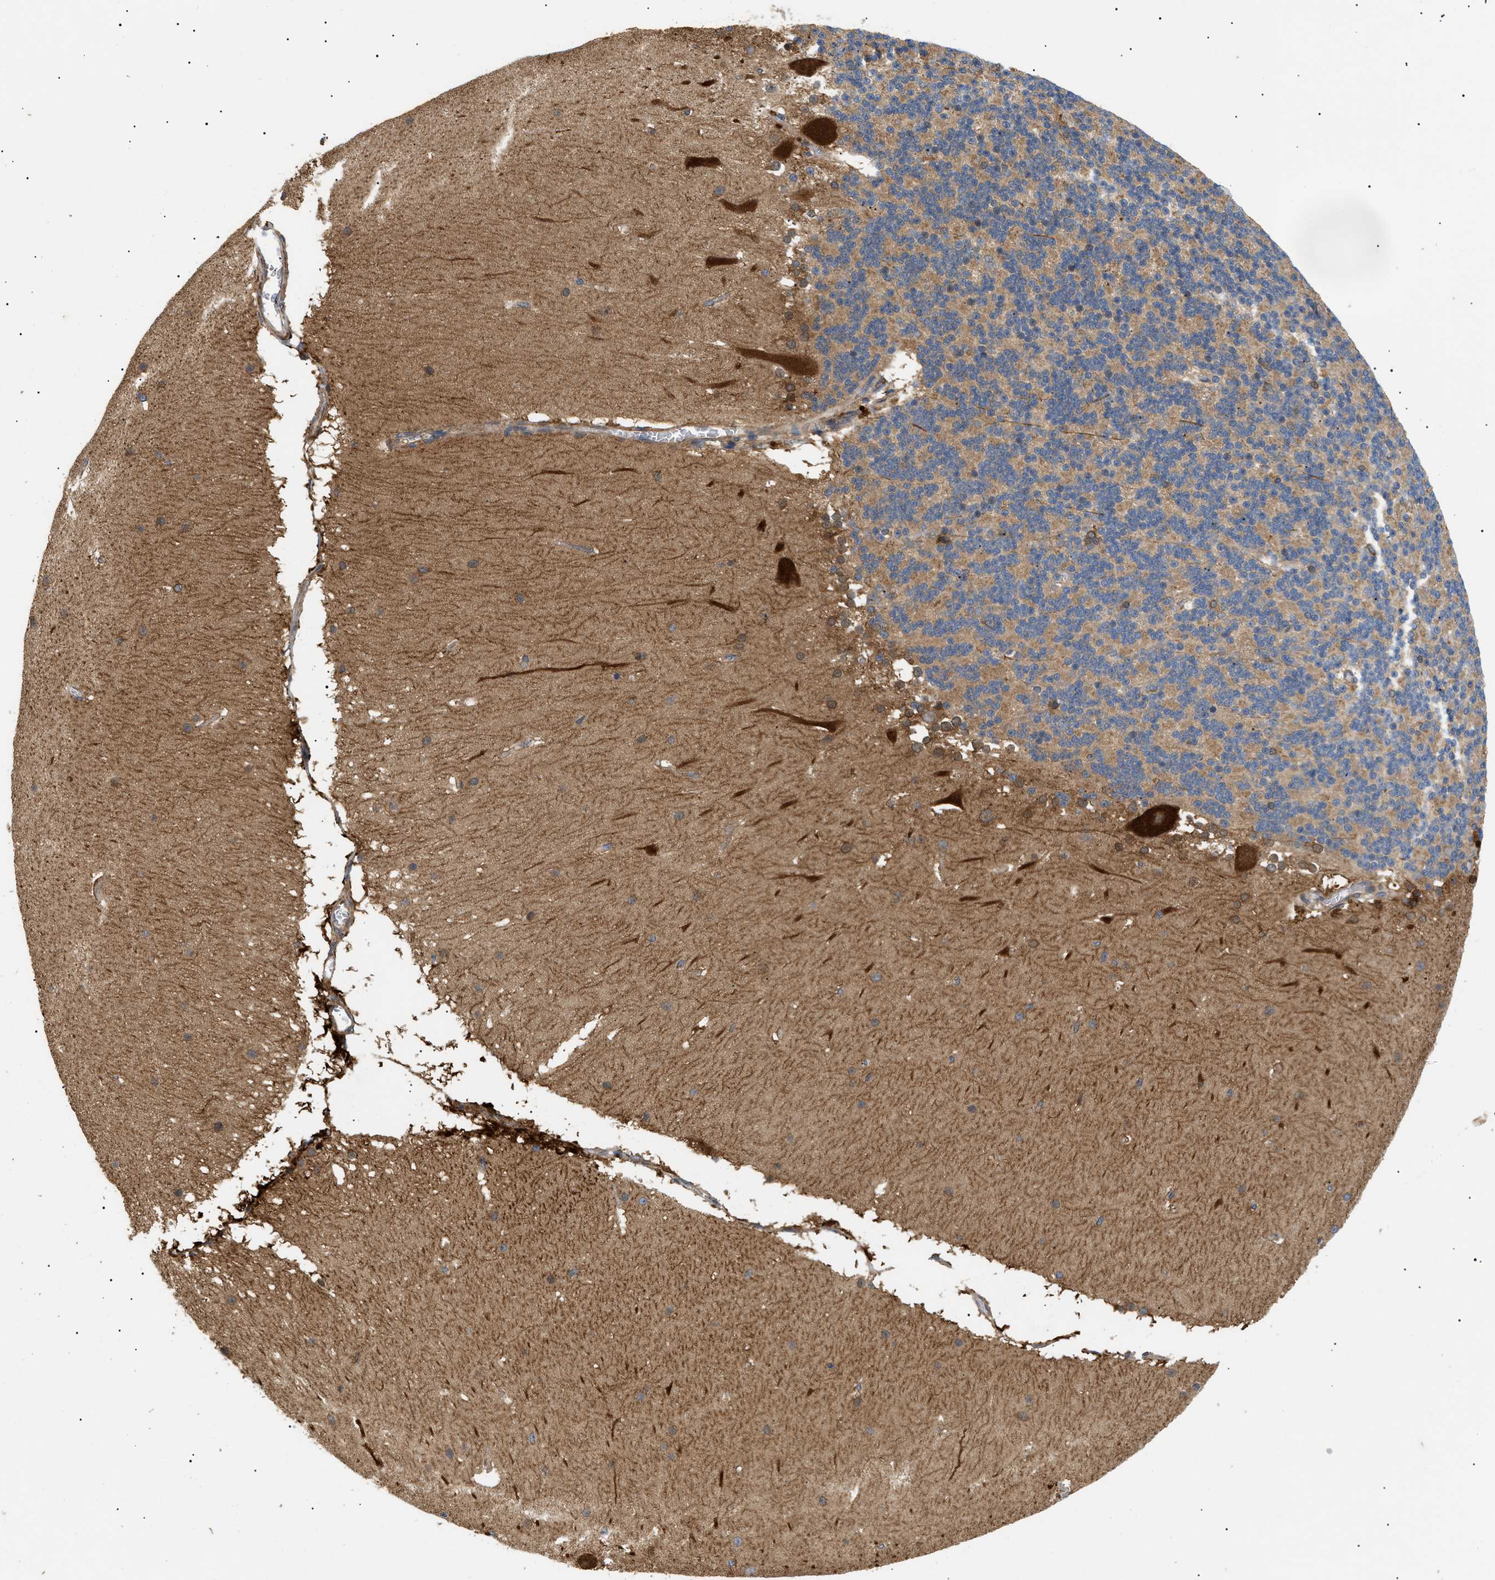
{"staining": {"intensity": "moderate", "quantity": "25%-75%", "location": "cytoplasmic/membranous"}, "tissue": "cerebellum", "cell_type": "Cells in granular layer", "image_type": "normal", "snomed": [{"axis": "morphology", "description": "Normal tissue, NOS"}, {"axis": "topography", "description": "Cerebellum"}], "caption": "This is a photomicrograph of IHC staining of normal cerebellum, which shows moderate staining in the cytoplasmic/membranous of cells in granular layer.", "gene": "PPM1B", "patient": {"sex": "female", "age": 19}}